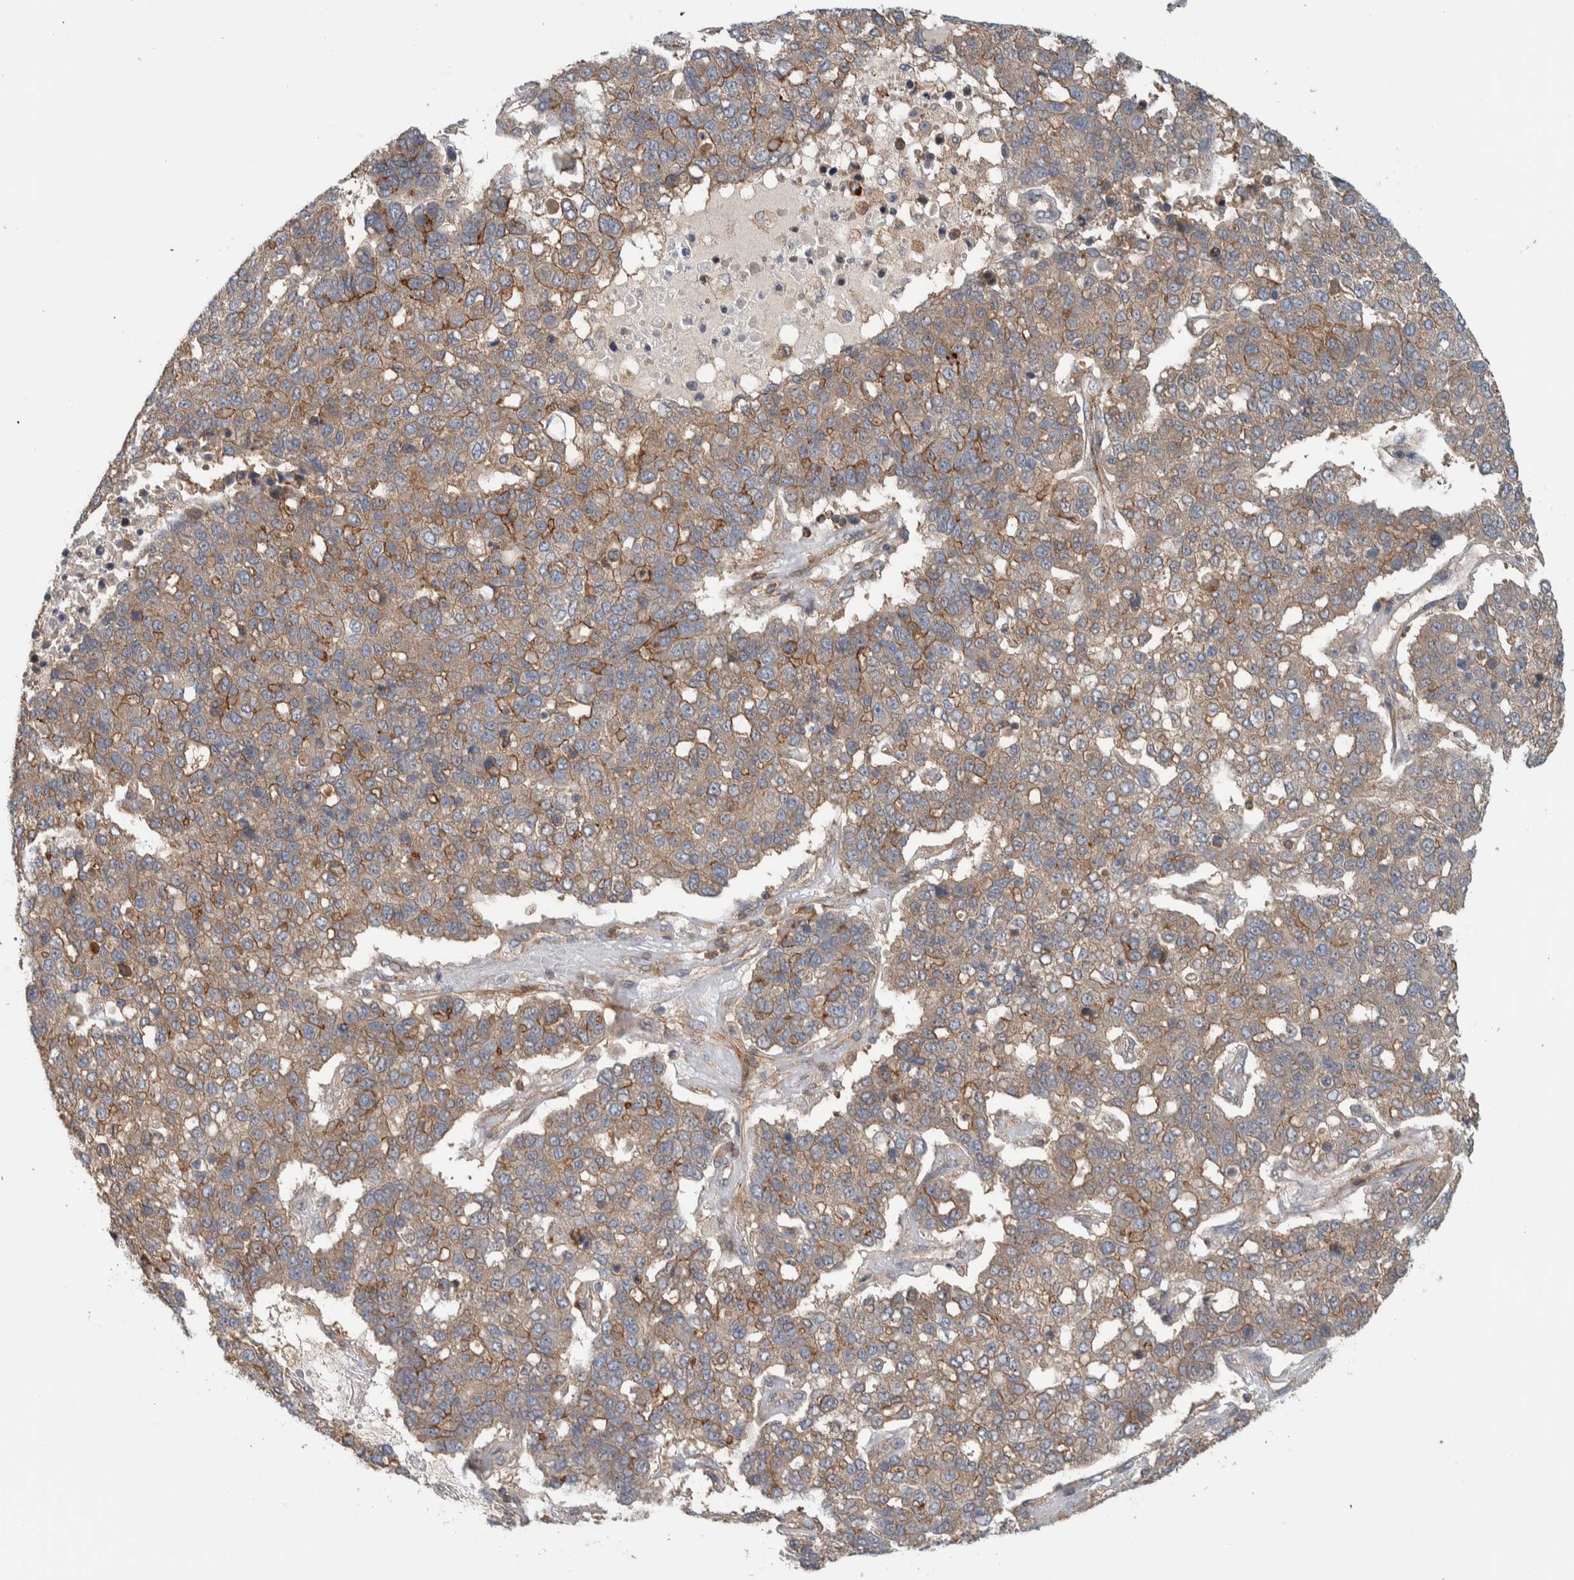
{"staining": {"intensity": "moderate", "quantity": "25%-75%", "location": "cytoplasmic/membranous"}, "tissue": "pancreatic cancer", "cell_type": "Tumor cells", "image_type": "cancer", "snomed": [{"axis": "morphology", "description": "Adenocarcinoma, NOS"}, {"axis": "topography", "description": "Pancreas"}], "caption": "Immunohistochemistry (IHC) of human adenocarcinoma (pancreatic) shows medium levels of moderate cytoplasmic/membranous expression in approximately 25%-75% of tumor cells.", "gene": "MPRIP", "patient": {"sex": "female", "age": 61}}